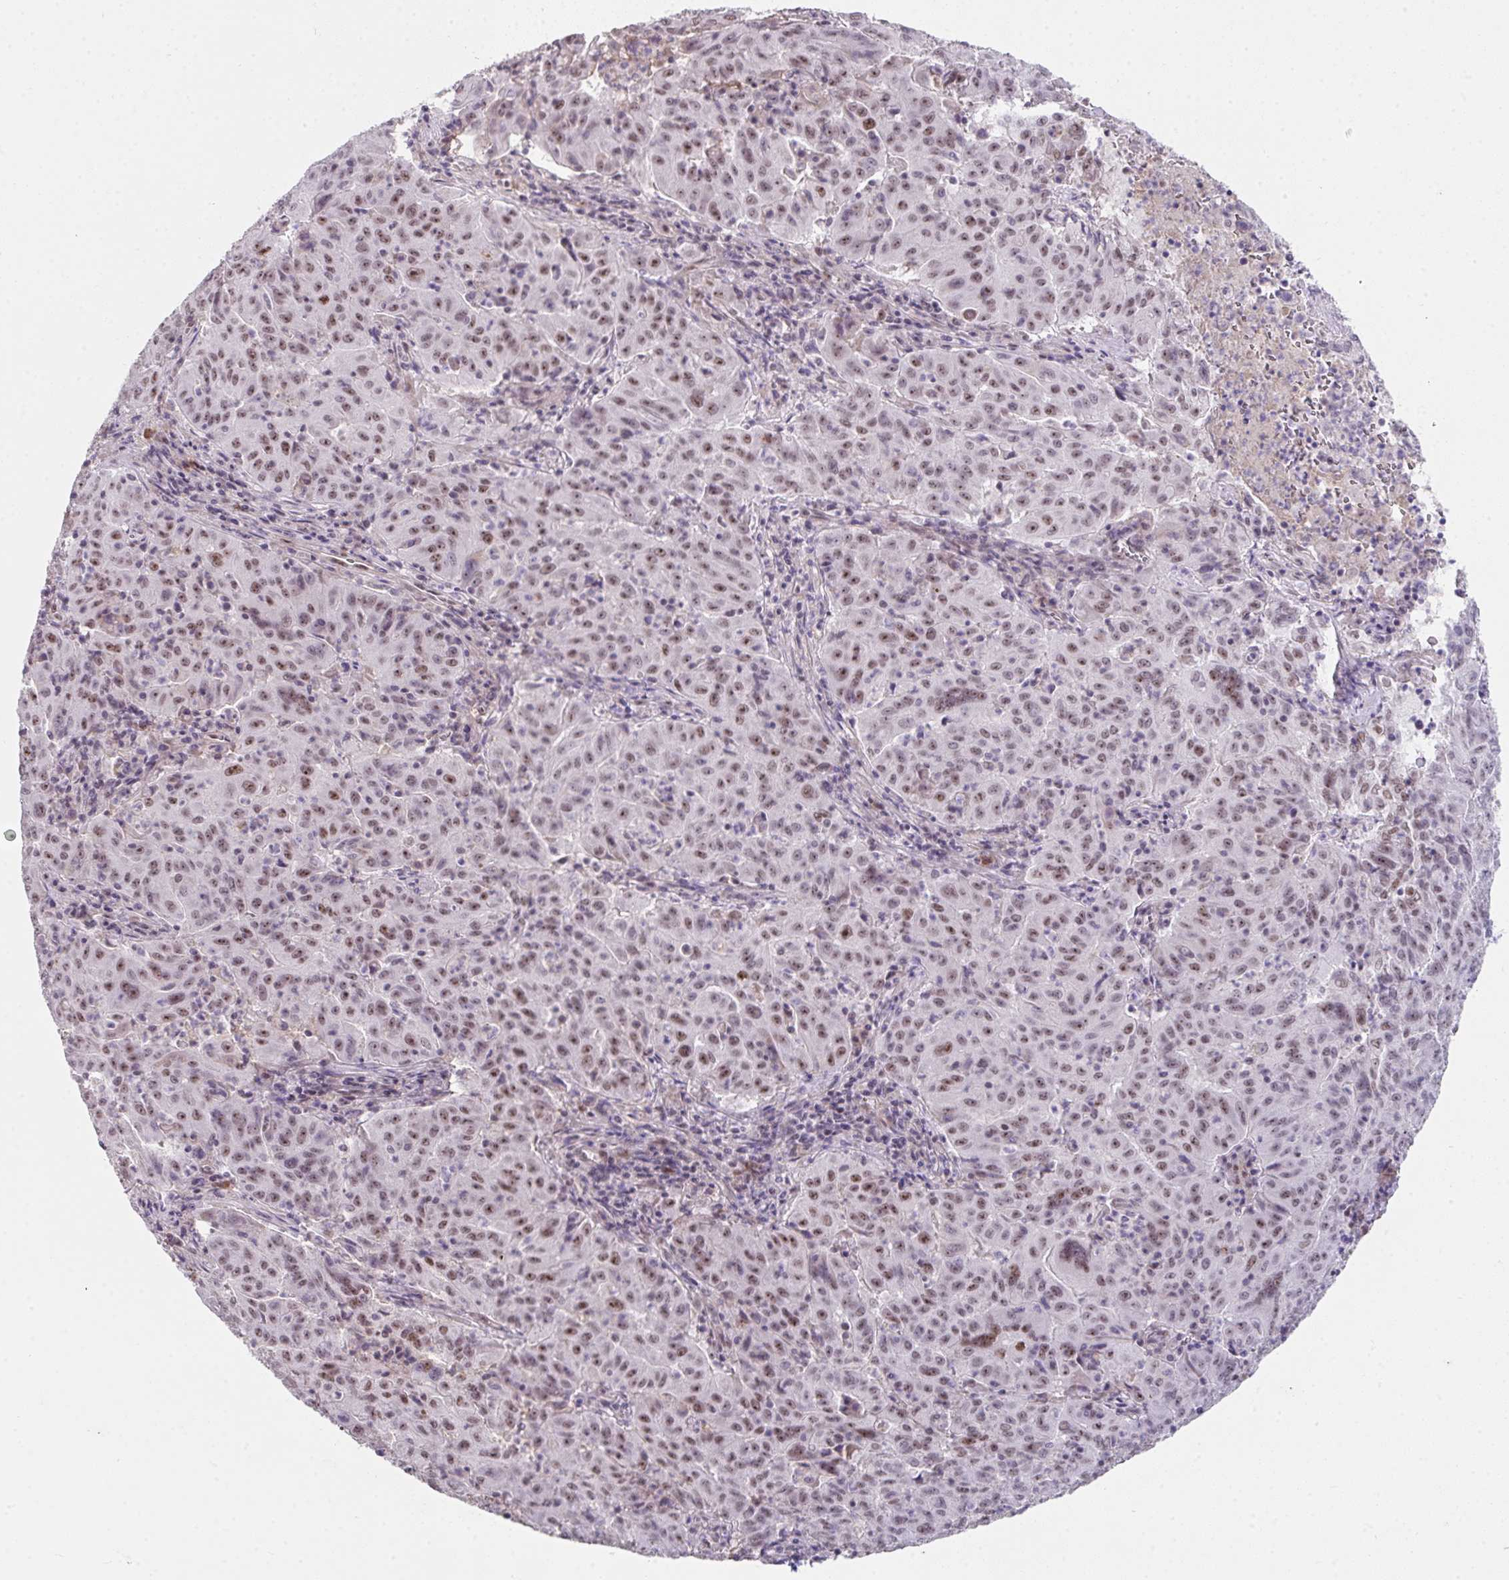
{"staining": {"intensity": "moderate", "quantity": ">75%", "location": "nuclear"}, "tissue": "pancreatic cancer", "cell_type": "Tumor cells", "image_type": "cancer", "snomed": [{"axis": "morphology", "description": "Adenocarcinoma, NOS"}, {"axis": "topography", "description": "Pancreas"}], "caption": "The immunohistochemical stain highlights moderate nuclear positivity in tumor cells of pancreatic cancer (adenocarcinoma) tissue.", "gene": "RBBP6", "patient": {"sex": "male", "age": 63}}